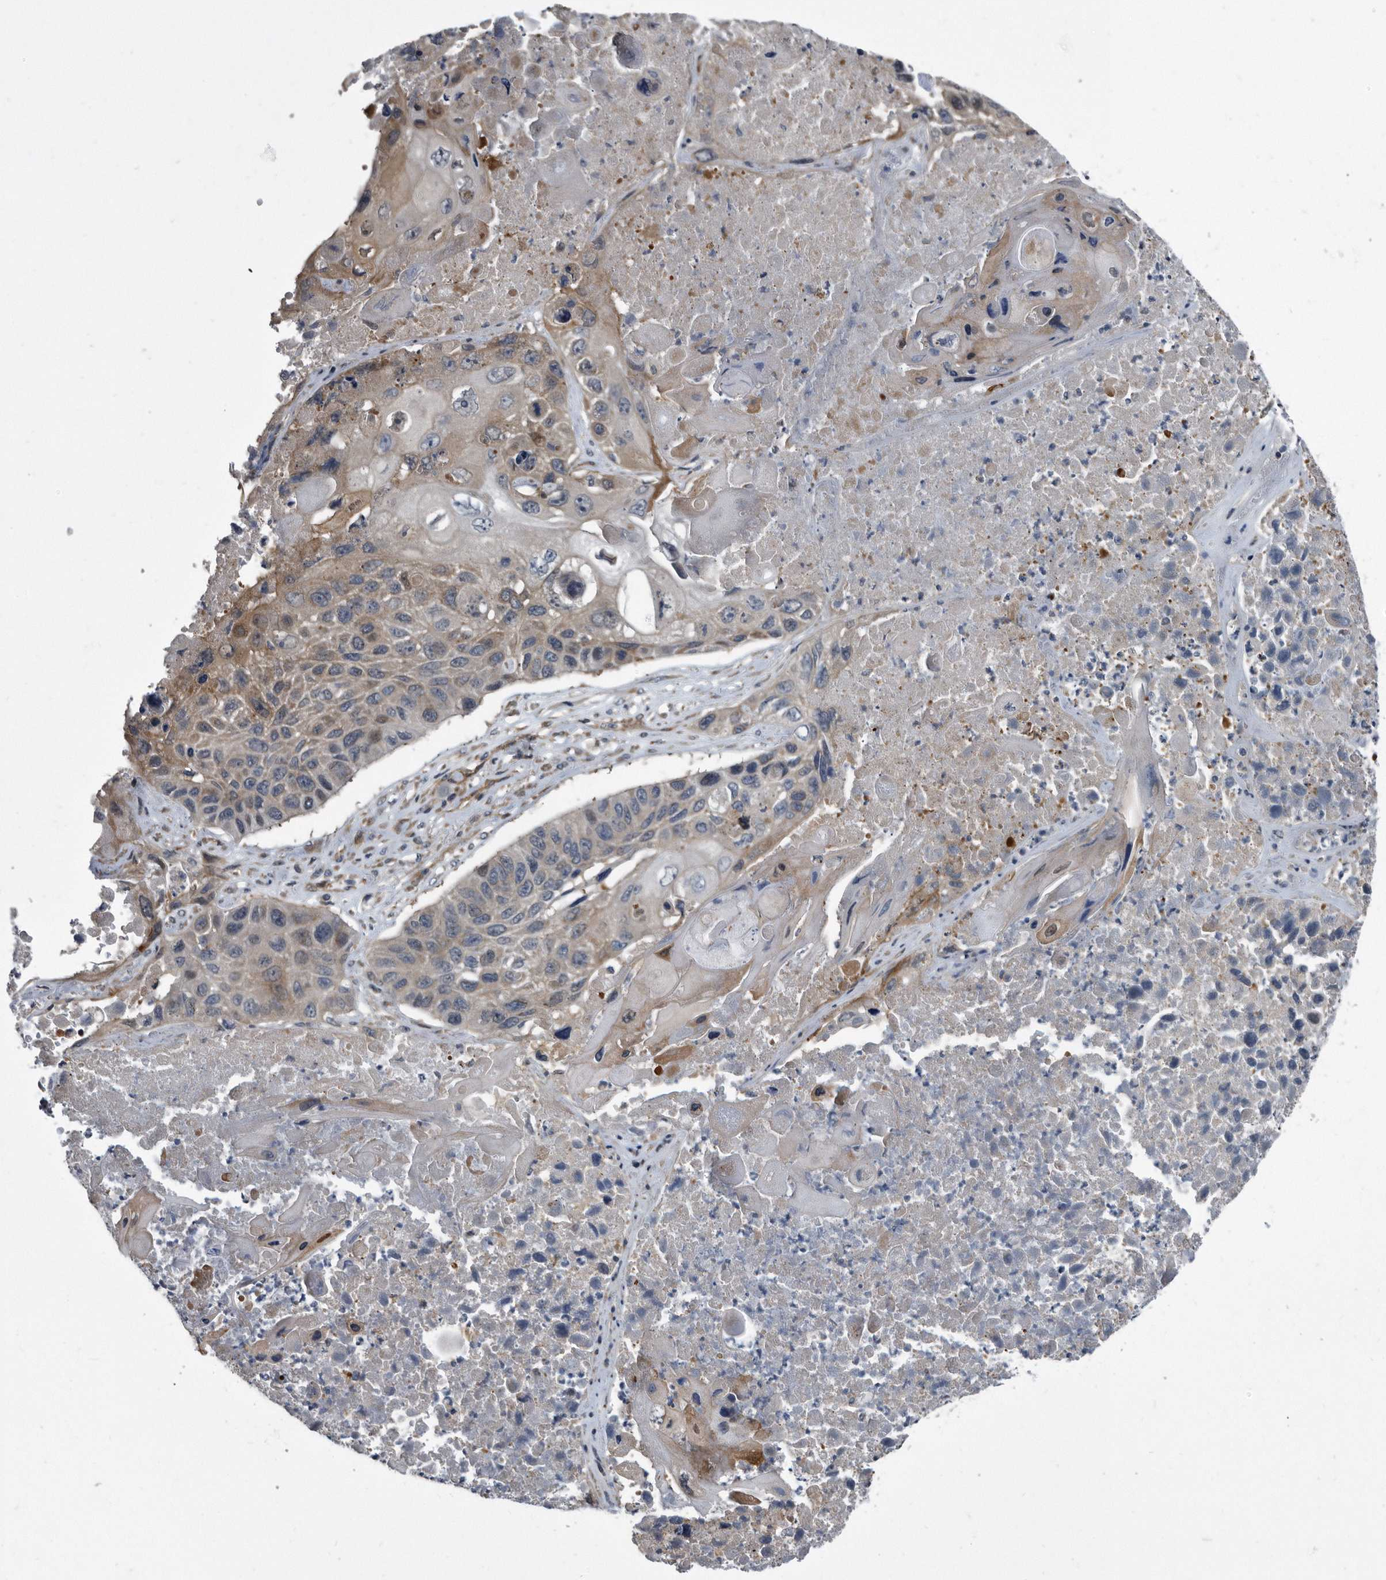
{"staining": {"intensity": "weak", "quantity": "<25%", "location": "cytoplasmic/membranous"}, "tissue": "lung cancer", "cell_type": "Tumor cells", "image_type": "cancer", "snomed": [{"axis": "morphology", "description": "Squamous cell carcinoma, NOS"}, {"axis": "topography", "description": "Lung"}], "caption": "Lung cancer (squamous cell carcinoma) was stained to show a protein in brown. There is no significant expression in tumor cells.", "gene": "ARMCX1", "patient": {"sex": "male", "age": 61}}